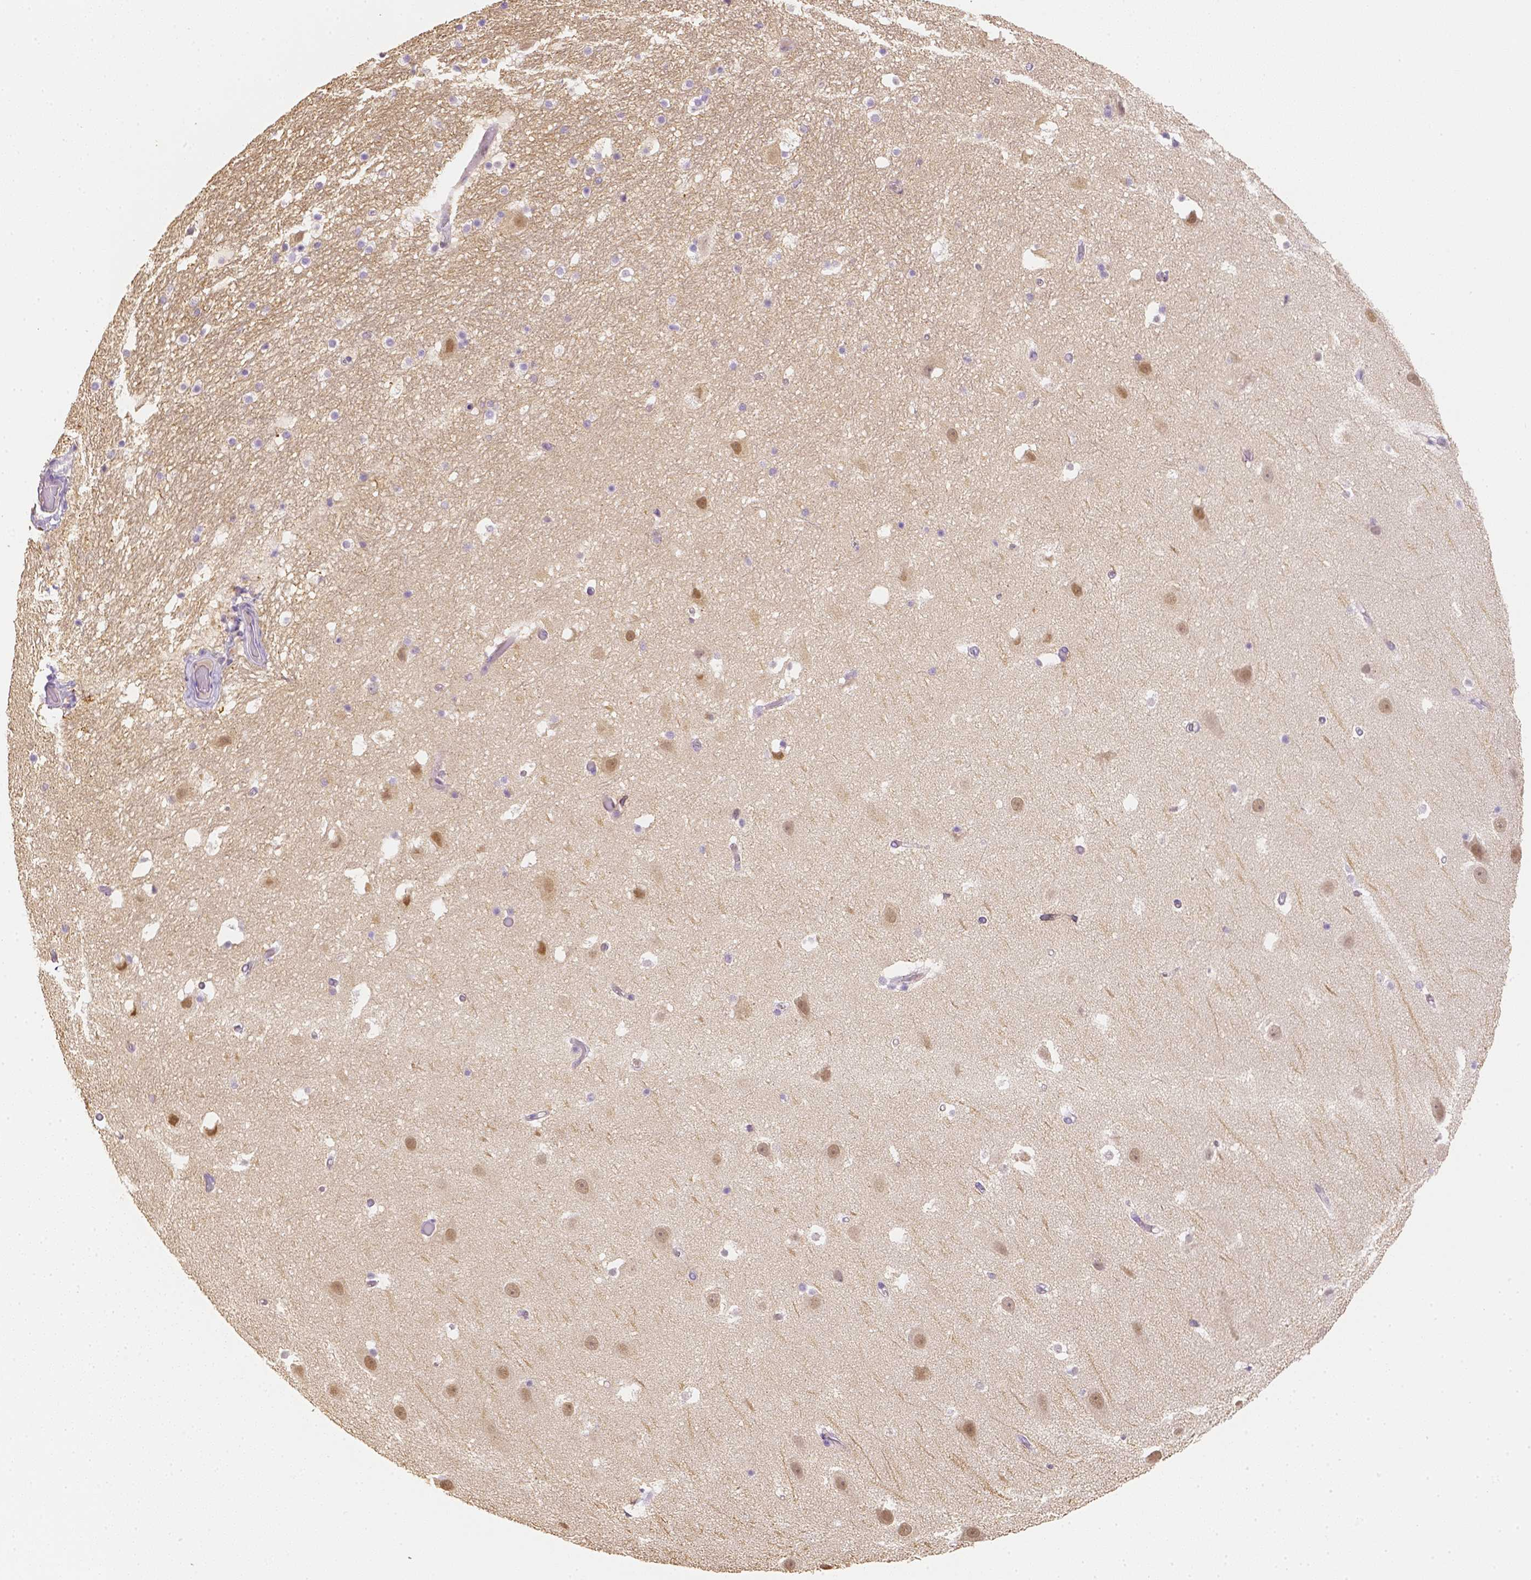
{"staining": {"intensity": "negative", "quantity": "none", "location": "none"}, "tissue": "hippocampus", "cell_type": "Glial cells", "image_type": "normal", "snomed": [{"axis": "morphology", "description": "Normal tissue, NOS"}, {"axis": "topography", "description": "Hippocampus"}], "caption": "Immunohistochemistry (IHC) photomicrograph of benign human hippocampus stained for a protein (brown), which shows no positivity in glial cells. The staining is performed using DAB brown chromogen with nuclei counter-stained in using hematoxylin.", "gene": "C10orf67", "patient": {"sex": "male", "age": 26}}